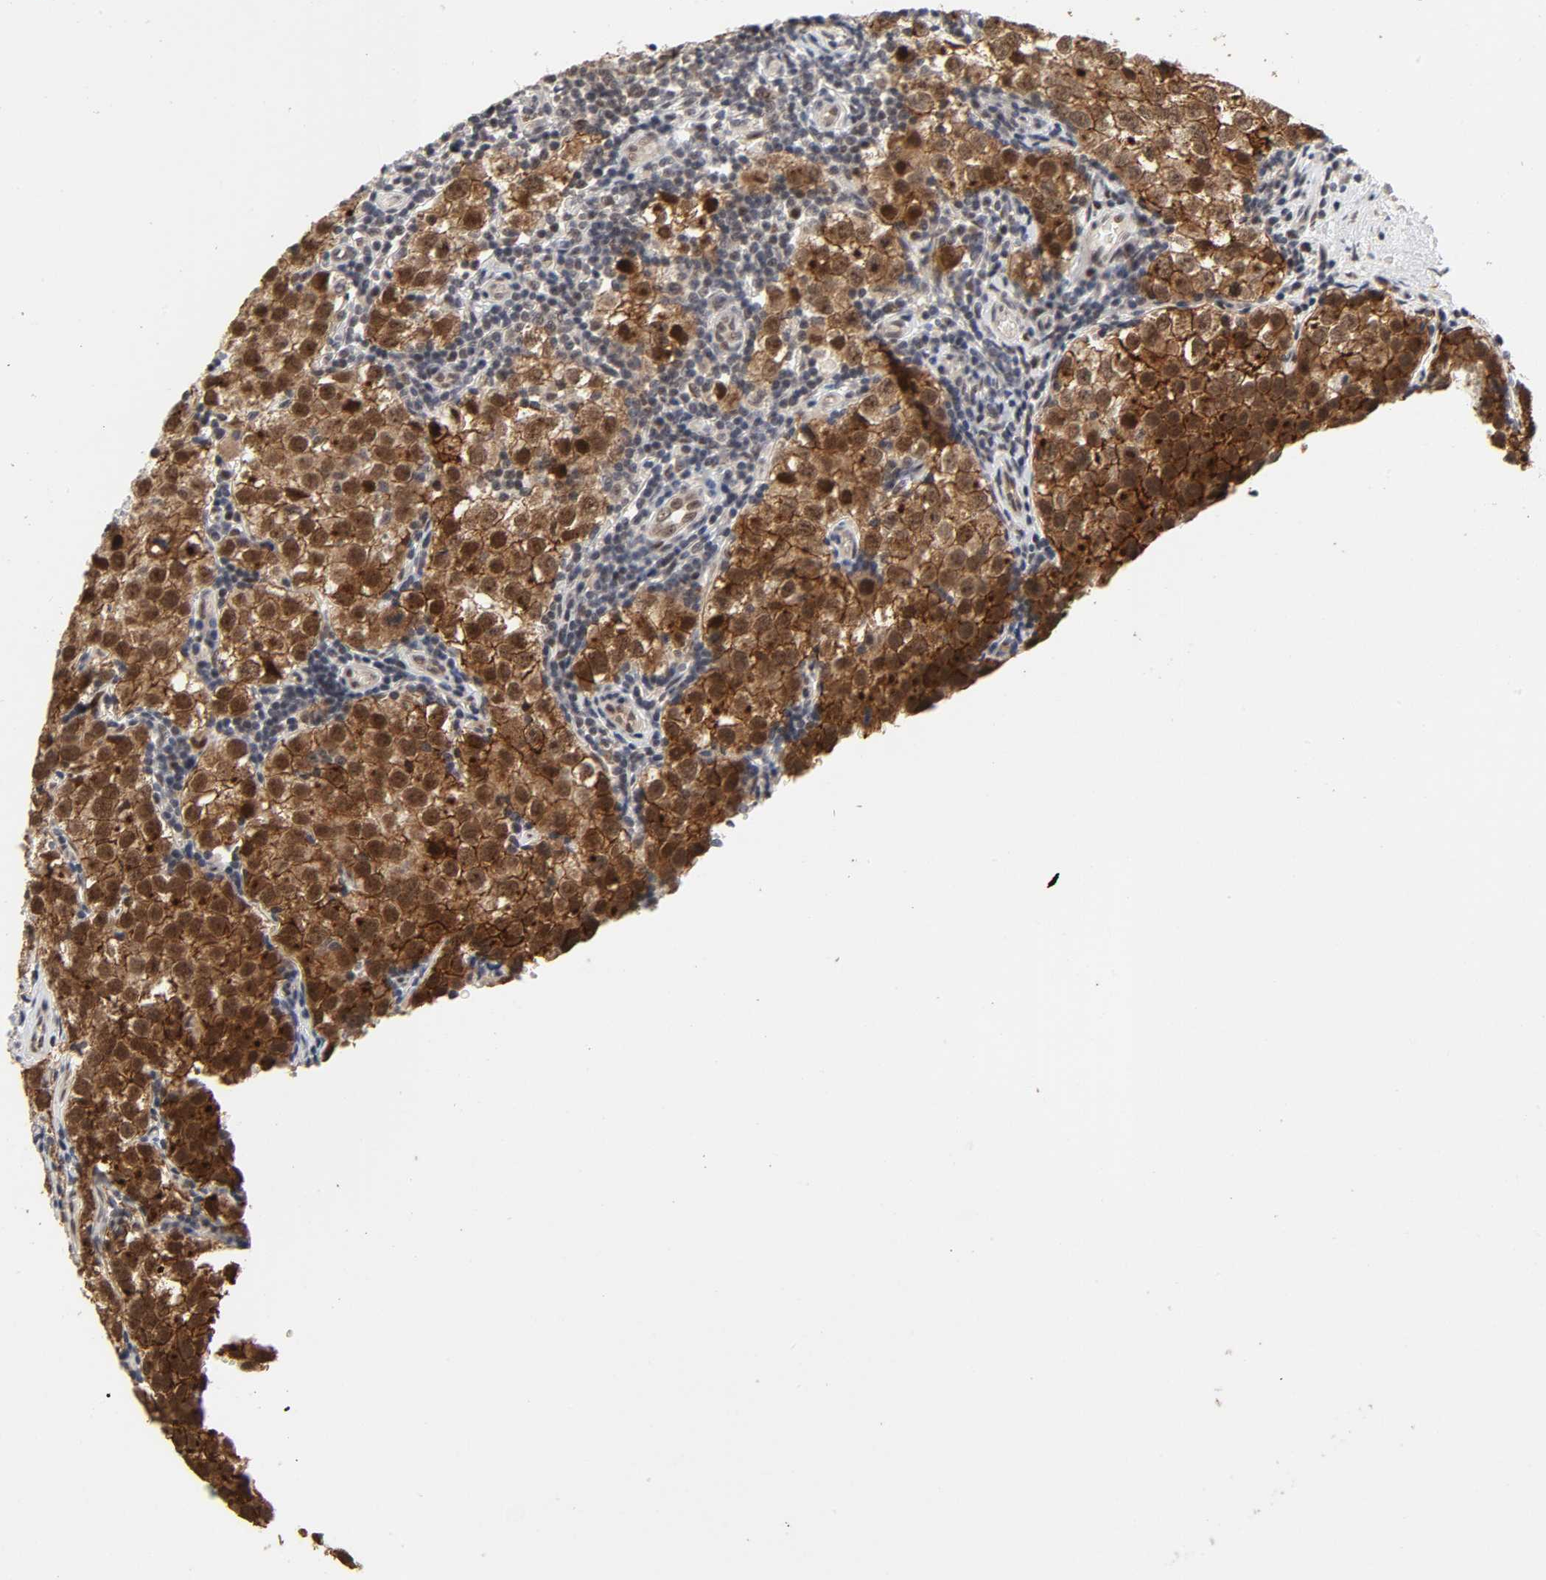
{"staining": {"intensity": "strong", "quantity": ">75%", "location": "cytoplasmic/membranous,nuclear"}, "tissue": "testis cancer", "cell_type": "Tumor cells", "image_type": "cancer", "snomed": [{"axis": "morphology", "description": "Seminoma, NOS"}, {"axis": "topography", "description": "Testis"}], "caption": "There is high levels of strong cytoplasmic/membranous and nuclear staining in tumor cells of testis cancer (seminoma), as demonstrated by immunohistochemical staining (brown color).", "gene": "ZKSCAN8", "patient": {"sex": "male", "age": 39}}